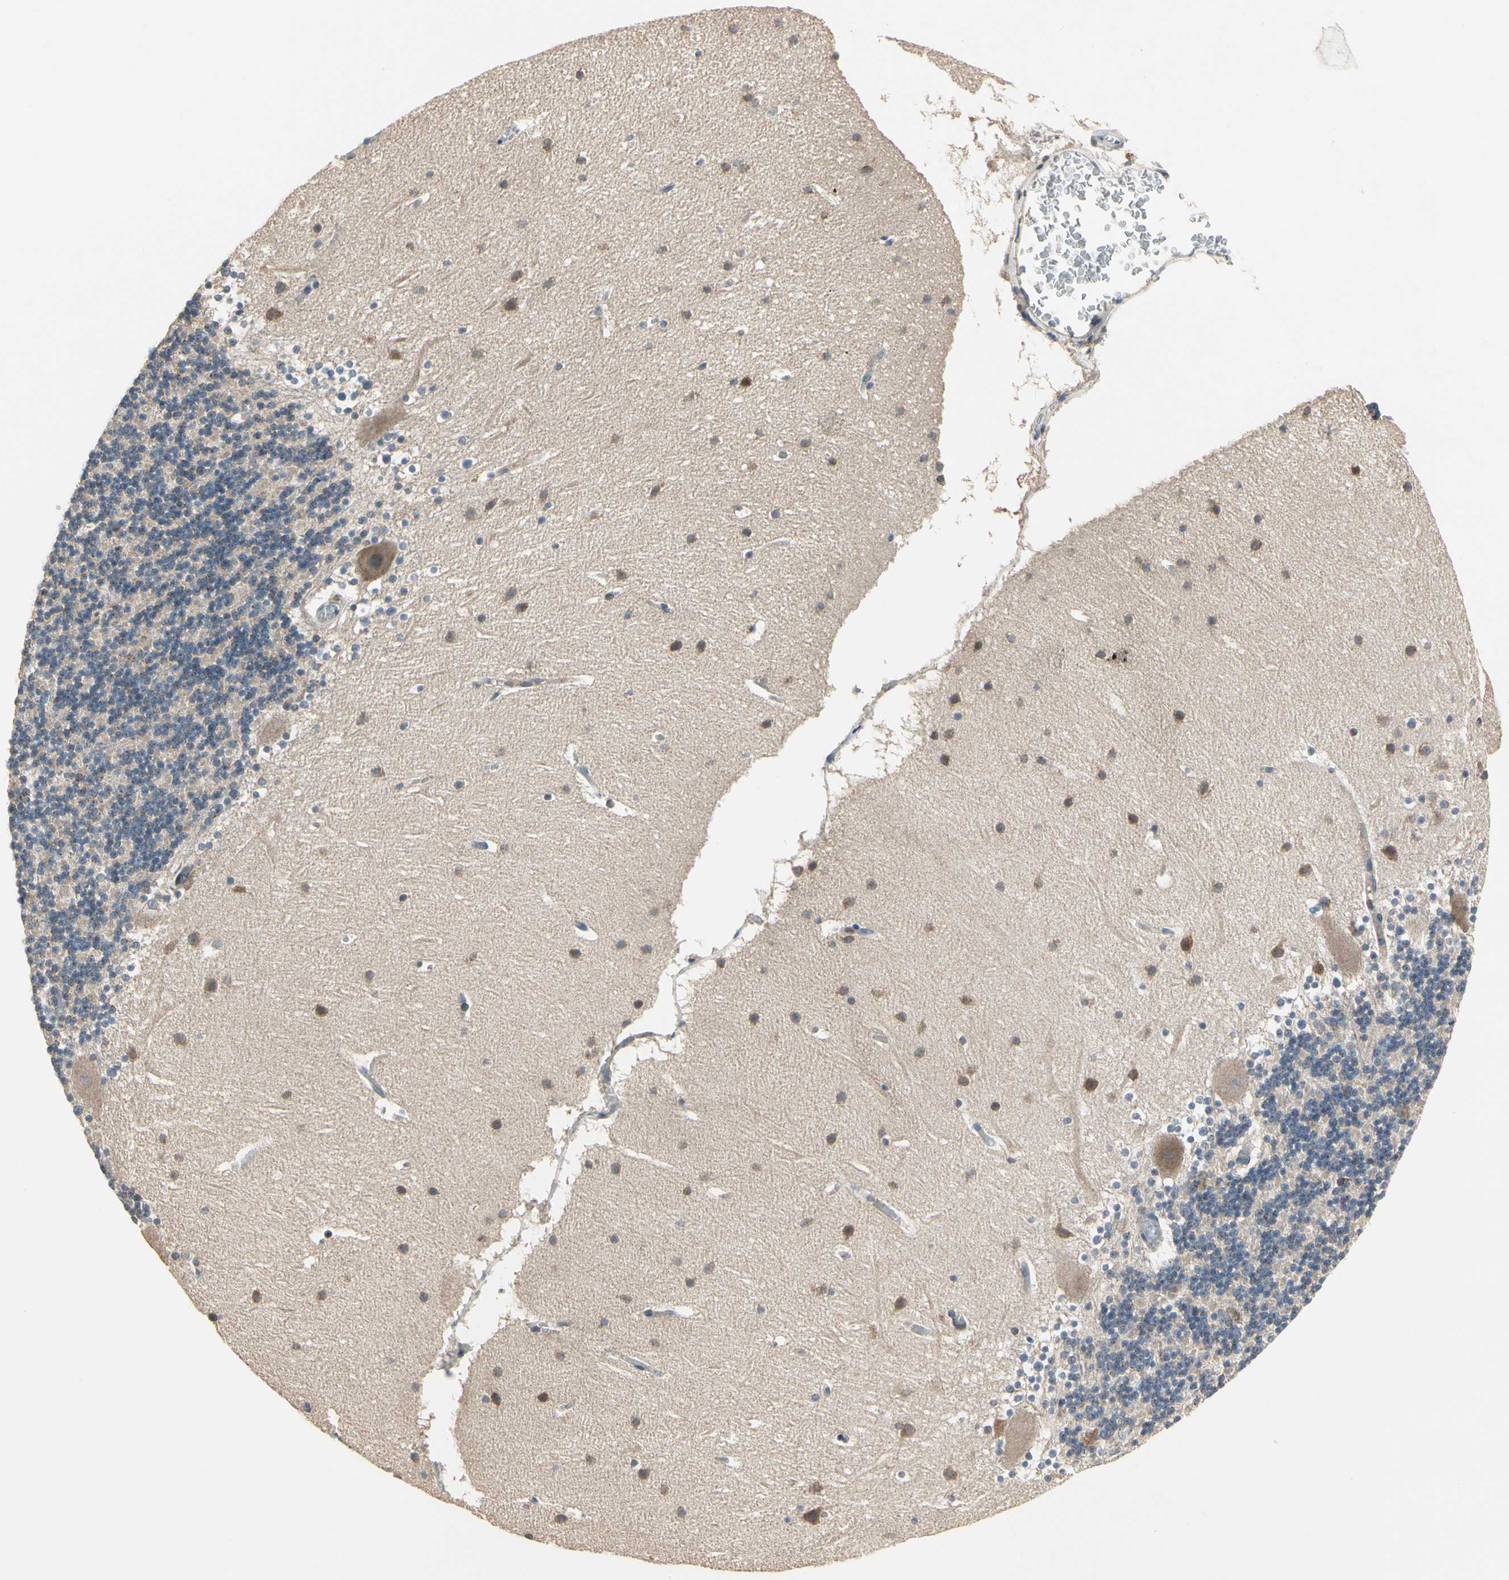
{"staining": {"intensity": "negative", "quantity": "none", "location": "none"}, "tissue": "cerebellum", "cell_type": "Cells in granular layer", "image_type": "normal", "snomed": [{"axis": "morphology", "description": "Normal tissue, NOS"}, {"axis": "topography", "description": "Cerebellum"}], "caption": "Cells in granular layer are negative for protein expression in normal human cerebellum. (Immunohistochemistry (ihc), brightfield microscopy, high magnification).", "gene": "CGREF1", "patient": {"sex": "female", "age": 19}}